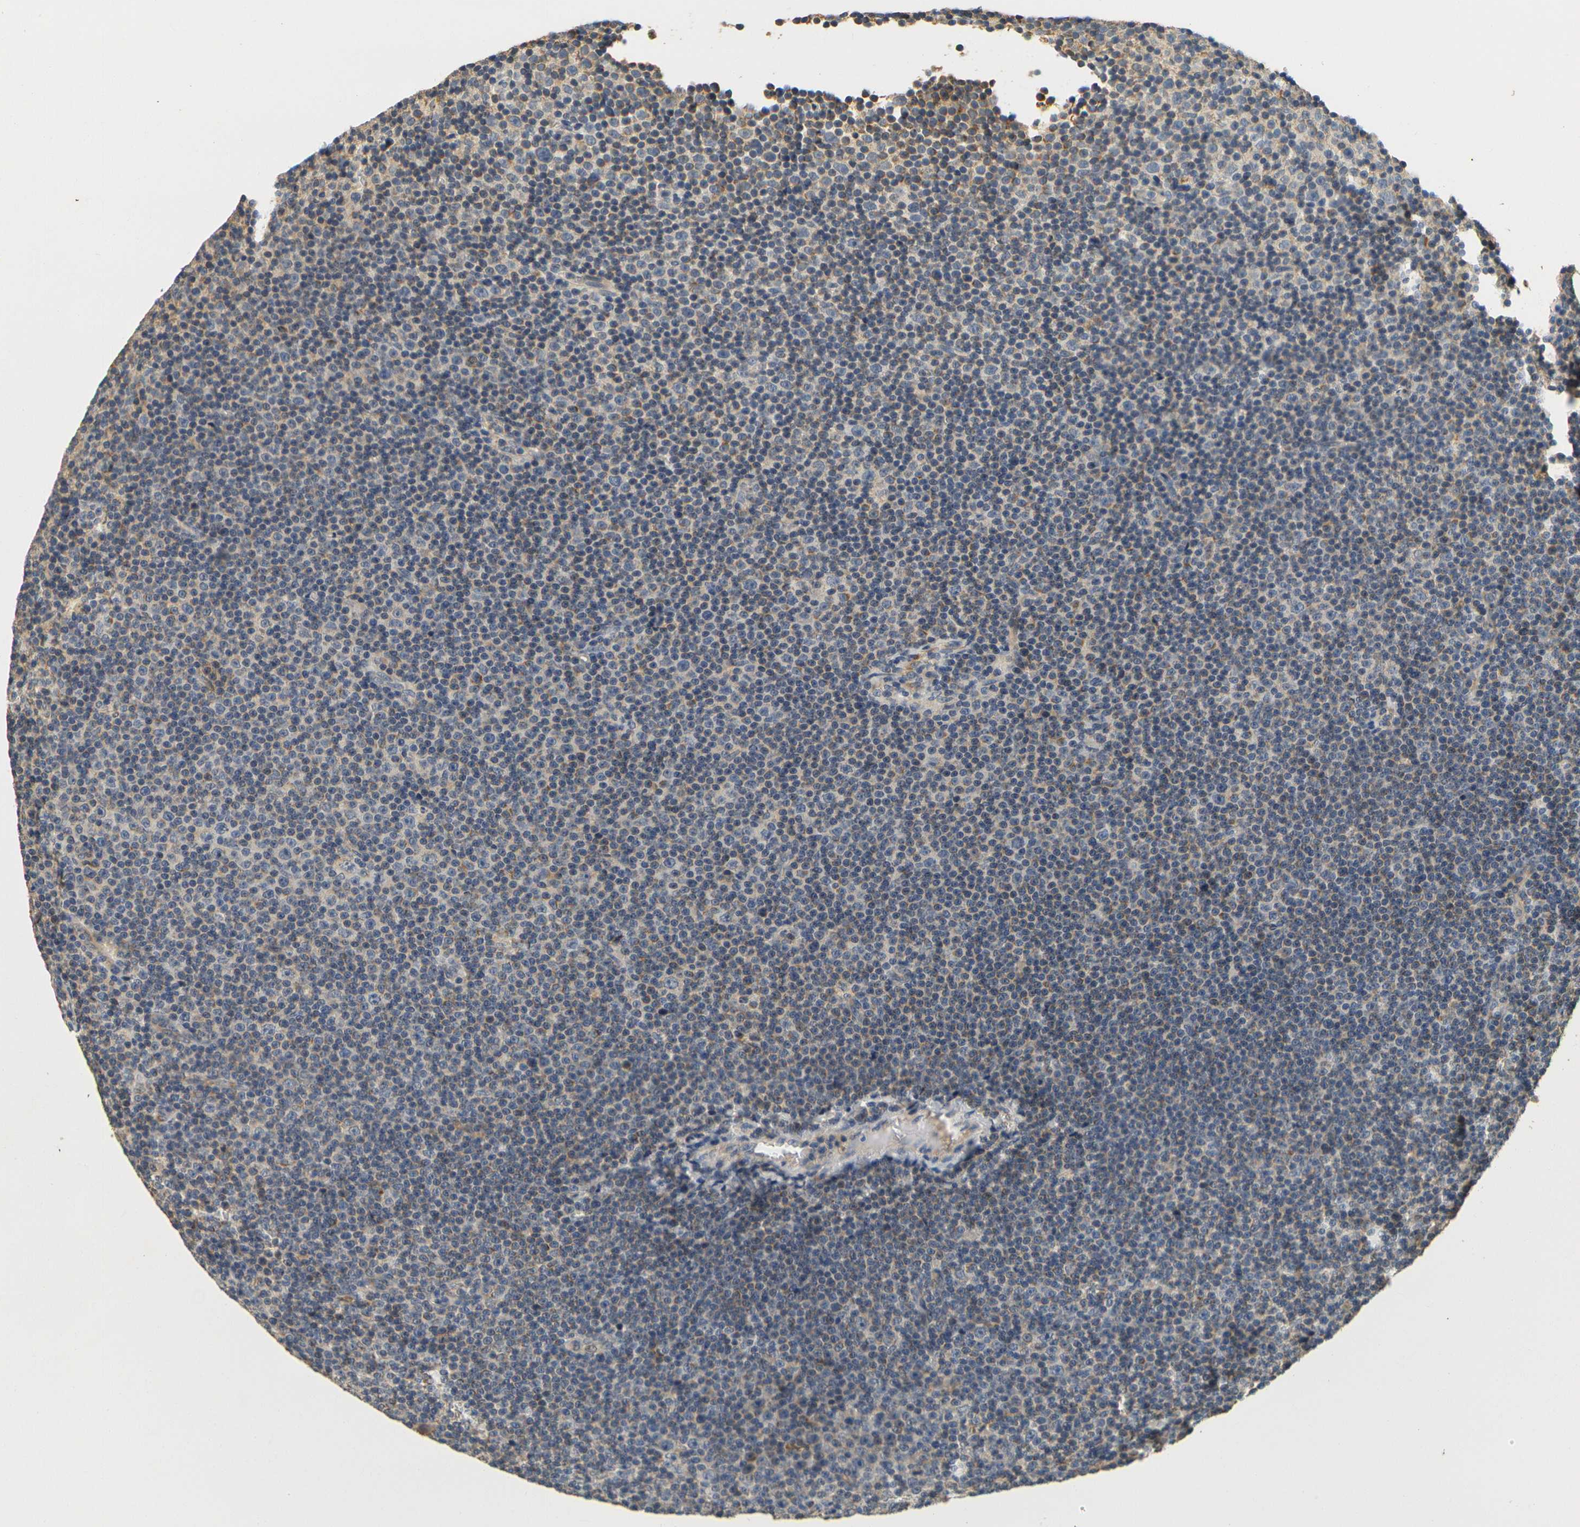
{"staining": {"intensity": "negative", "quantity": "none", "location": "none"}, "tissue": "lymphoma", "cell_type": "Tumor cells", "image_type": "cancer", "snomed": [{"axis": "morphology", "description": "Malignant lymphoma, non-Hodgkin's type, Low grade"}, {"axis": "topography", "description": "Lymph node"}], "caption": "Immunohistochemistry histopathology image of neoplastic tissue: malignant lymphoma, non-Hodgkin's type (low-grade) stained with DAB (3,3'-diaminobenzidine) shows no significant protein positivity in tumor cells.", "gene": "GDAP1", "patient": {"sex": "female", "age": 67}}